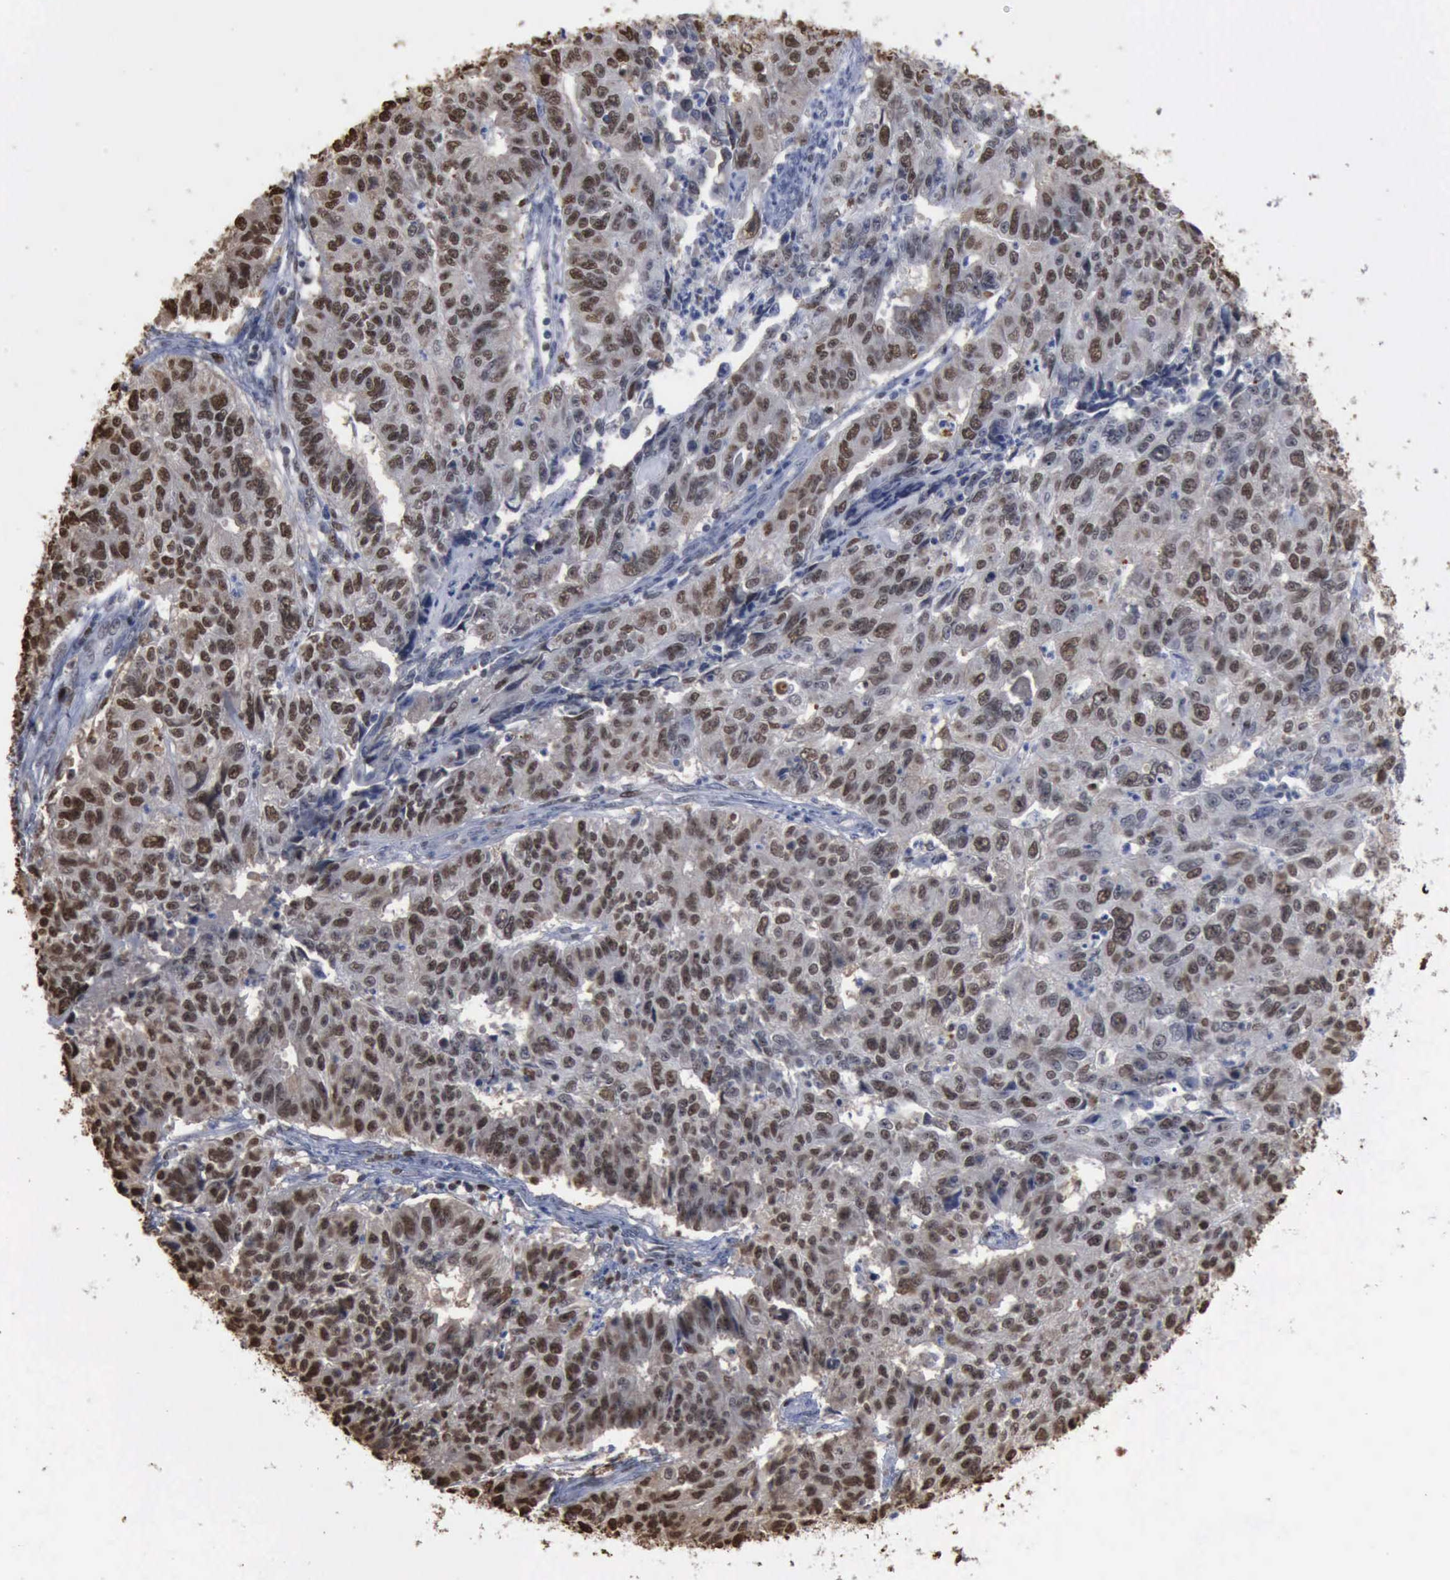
{"staining": {"intensity": "moderate", "quantity": ">75%", "location": "nuclear"}, "tissue": "endometrial cancer", "cell_type": "Tumor cells", "image_type": "cancer", "snomed": [{"axis": "morphology", "description": "Adenocarcinoma, NOS"}, {"axis": "topography", "description": "Endometrium"}], "caption": "The image displays a brown stain indicating the presence of a protein in the nuclear of tumor cells in endometrial adenocarcinoma.", "gene": "PCNA", "patient": {"sex": "female", "age": 42}}